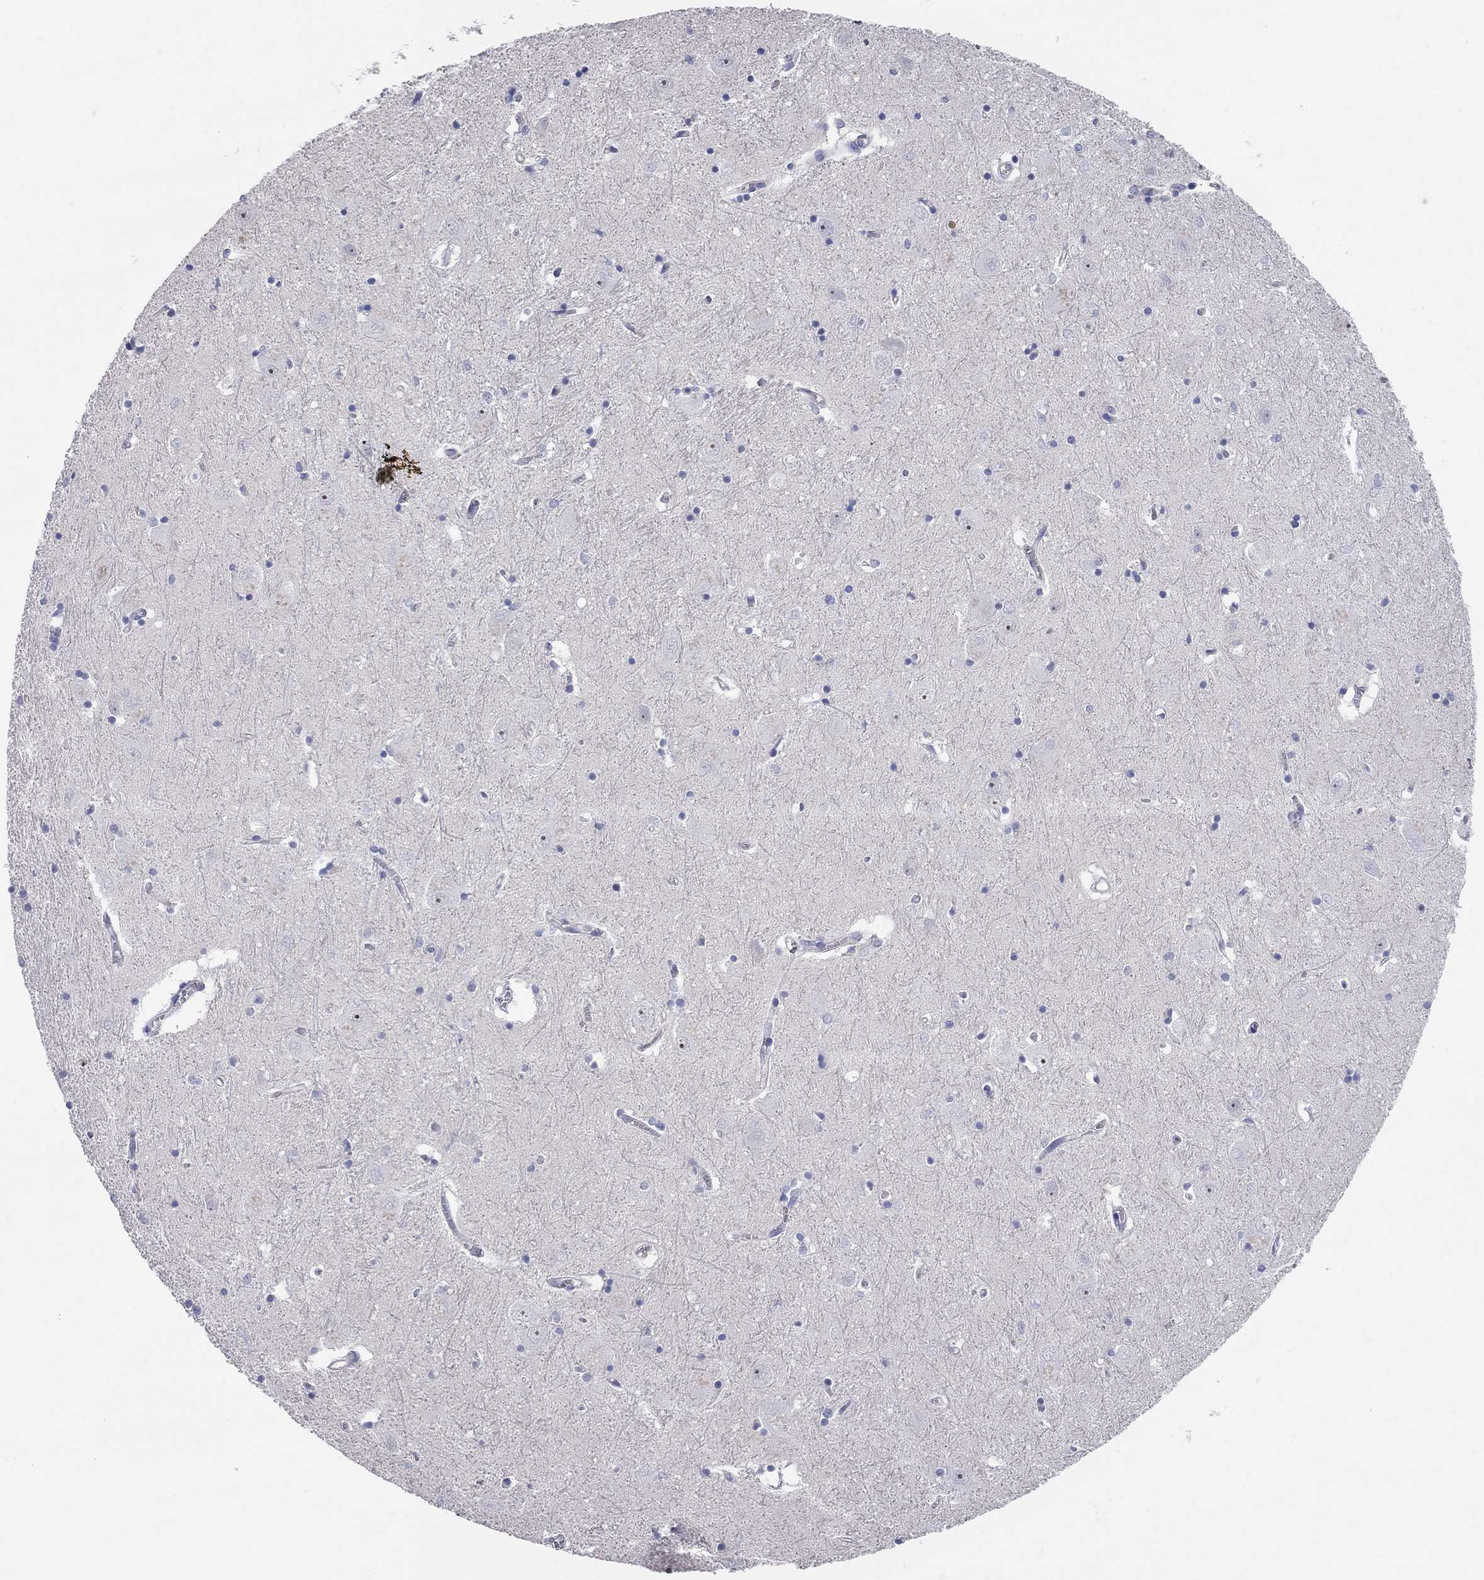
{"staining": {"intensity": "negative", "quantity": "none", "location": "none"}, "tissue": "caudate", "cell_type": "Glial cells", "image_type": "normal", "snomed": [{"axis": "morphology", "description": "Normal tissue, NOS"}, {"axis": "topography", "description": "Lateral ventricle wall"}], "caption": "Immunohistochemistry (IHC) image of normal caudate stained for a protein (brown), which displays no positivity in glial cells.", "gene": "AOX1", "patient": {"sex": "male", "age": 54}}